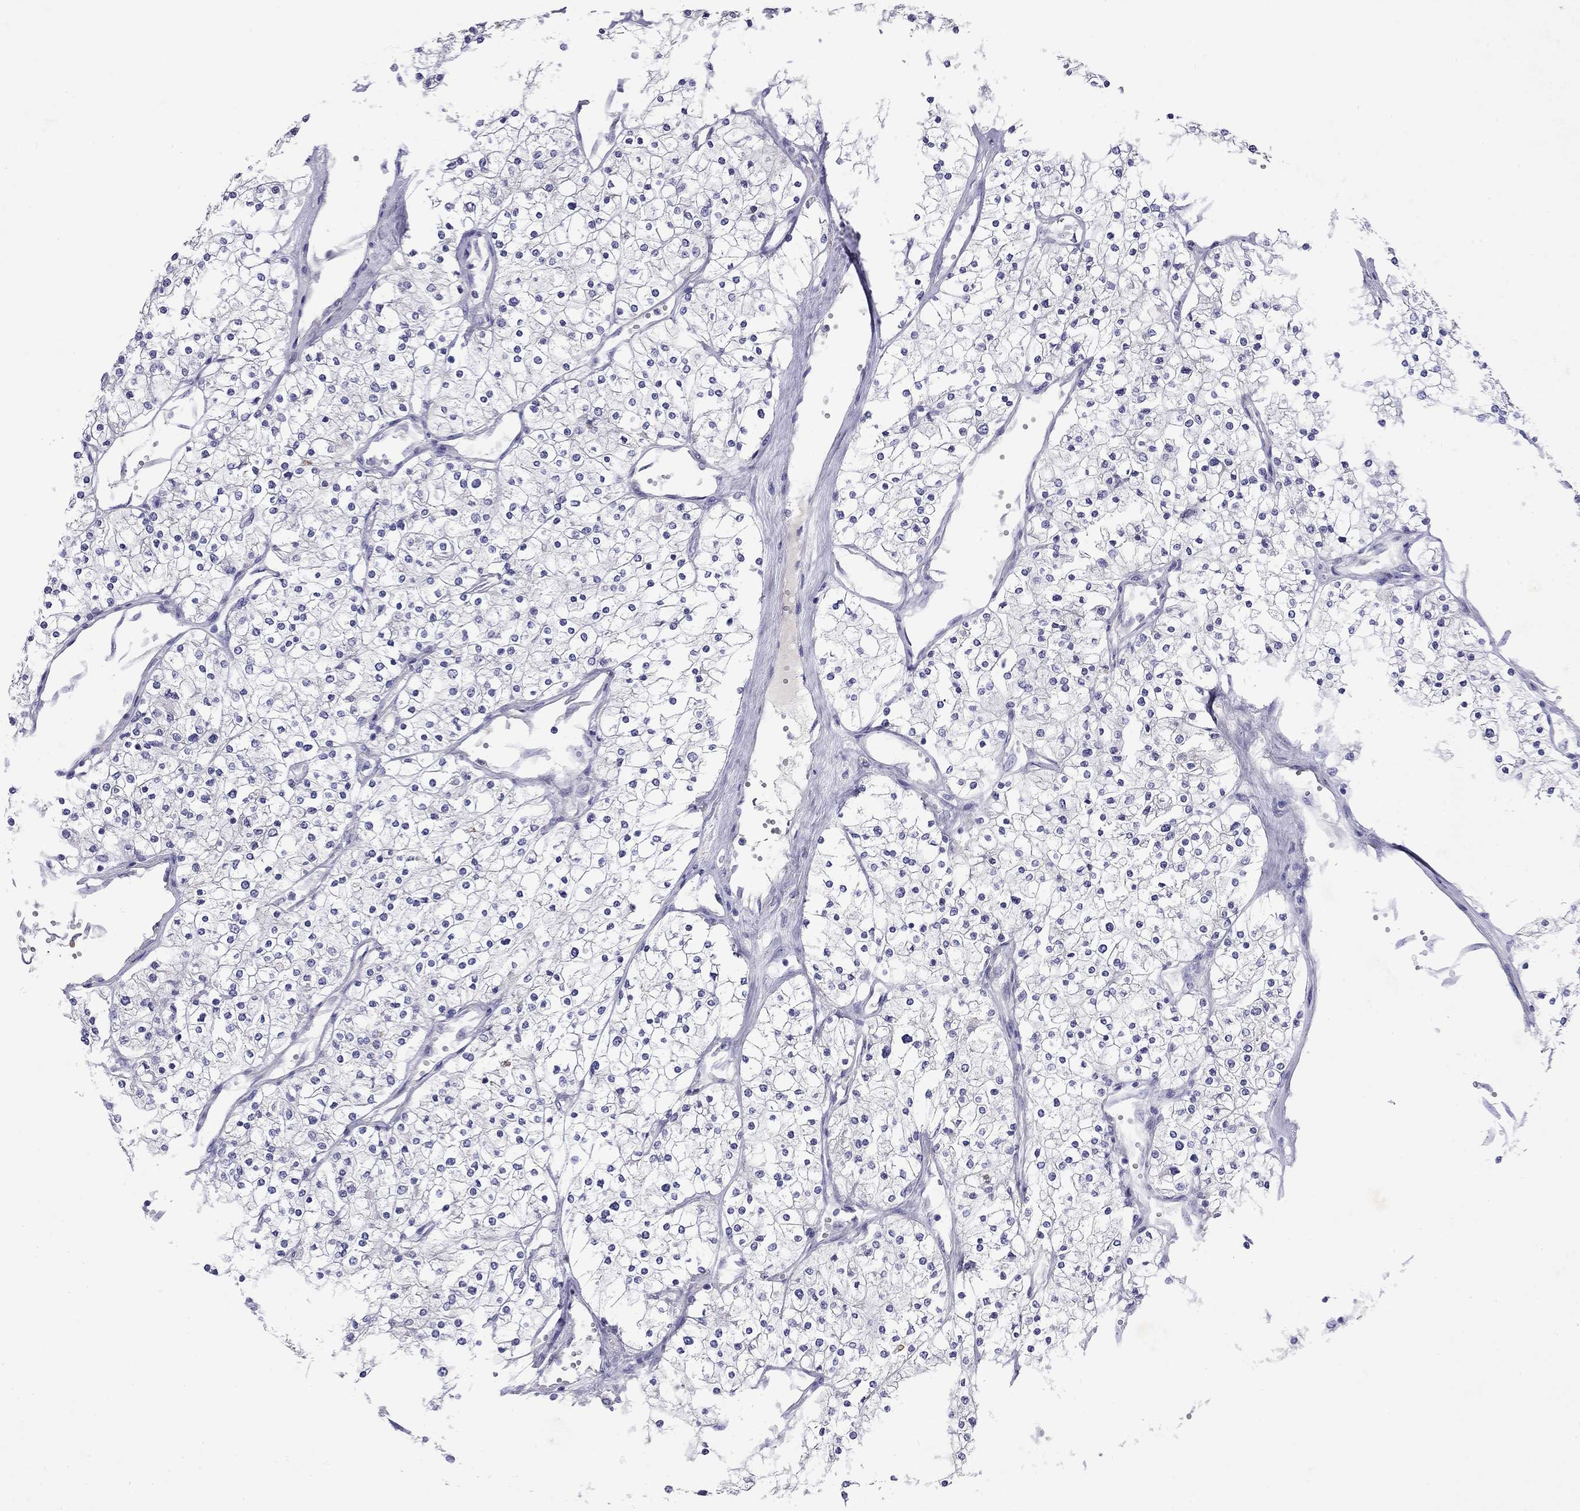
{"staining": {"intensity": "negative", "quantity": "none", "location": "none"}, "tissue": "renal cancer", "cell_type": "Tumor cells", "image_type": "cancer", "snomed": [{"axis": "morphology", "description": "Adenocarcinoma, NOS"}, {"axis": "topography", "description": "Kidney"}], "caption": "IHC image of renal cancer stained for a protein (brown), which exhibits no expression in tumor cells.", "gene": "GNAT3", "patient": {"sex": "male", "age": 80}}